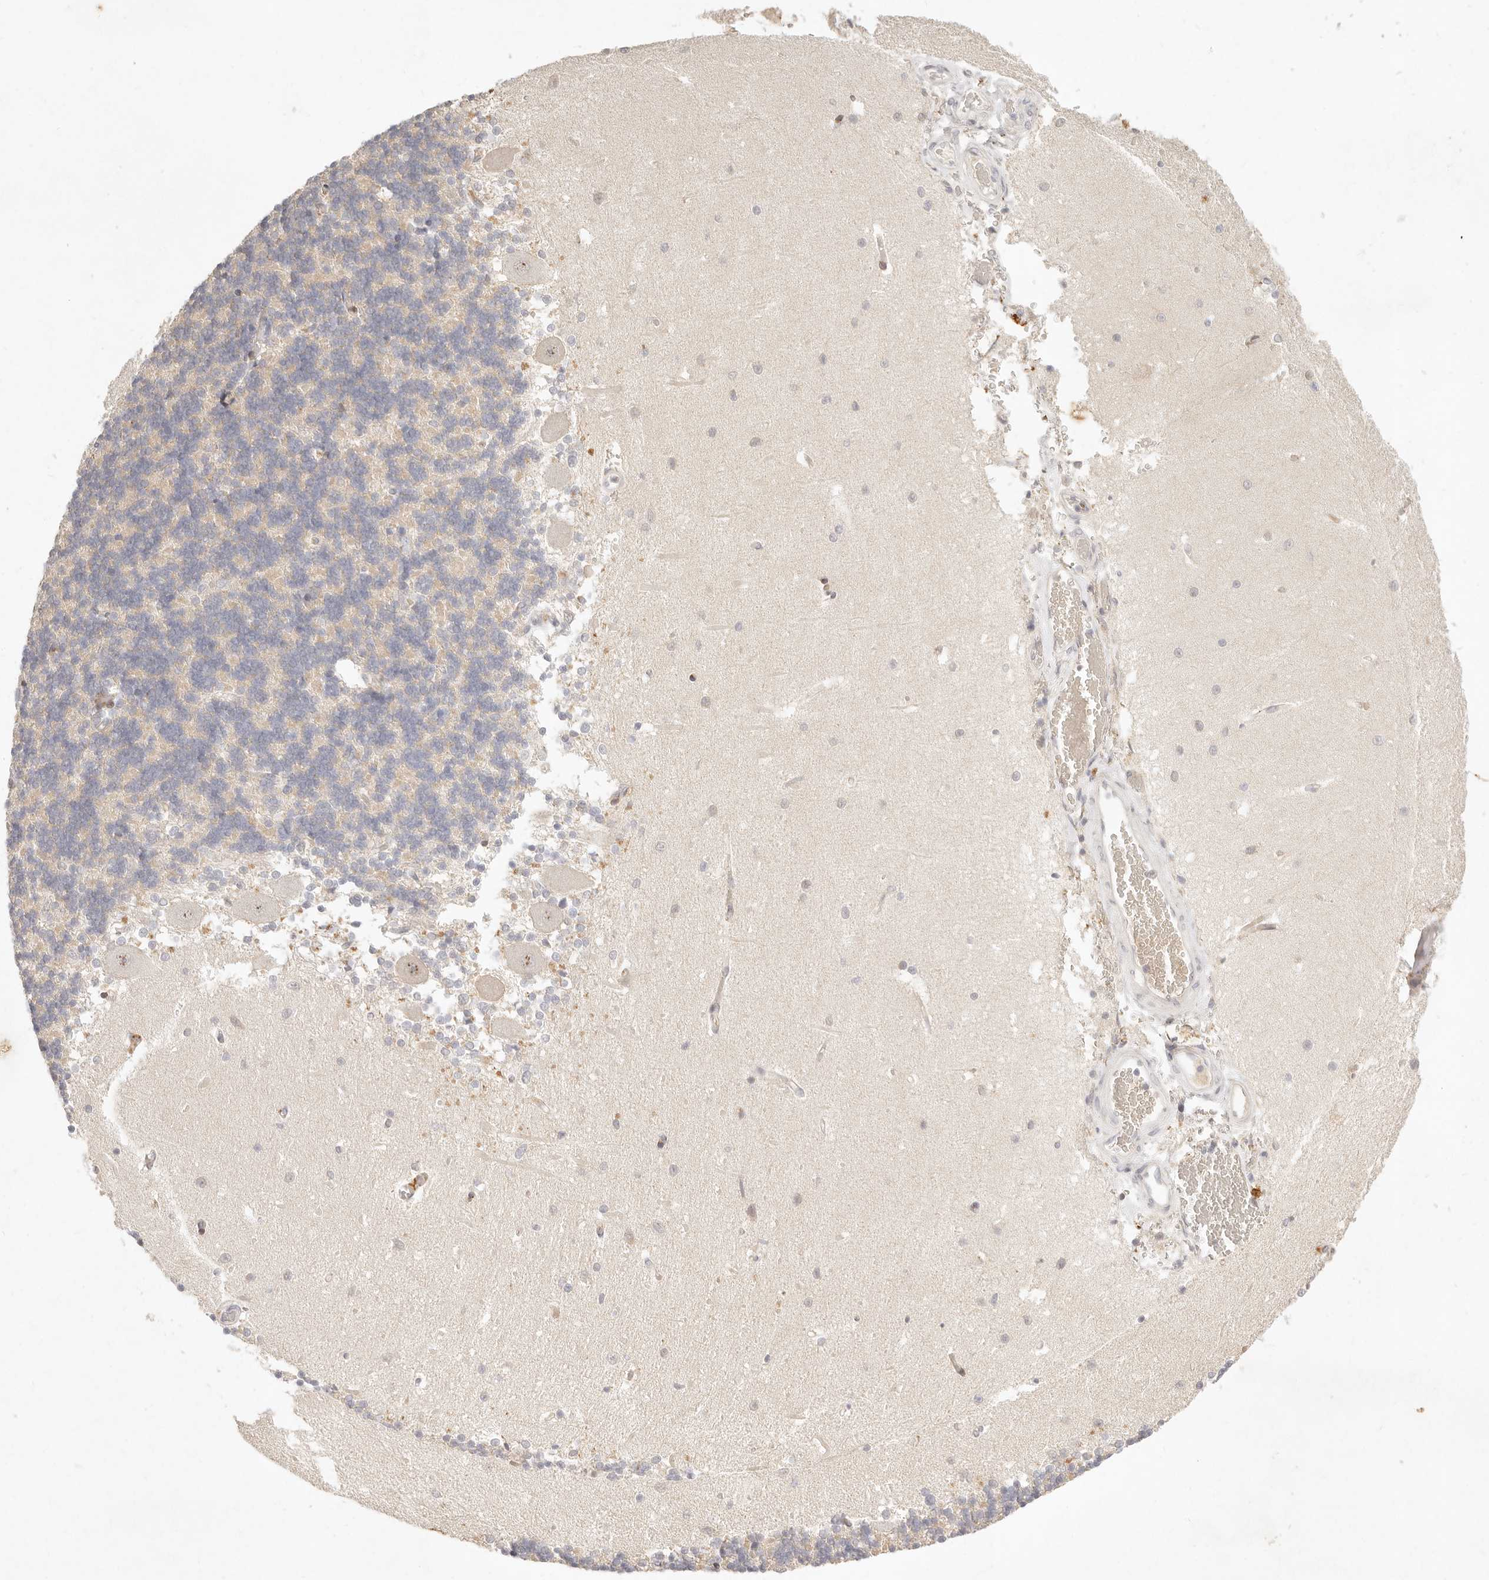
{"staining": {"intensity": "negative", "quantity": "none", "location": "none"}, "tissue": "cerebellum", "cell_type": "Cells in granular layer", "image_type": "normal", "snomed": [{"axis": "morphology", "description": "Normal tissue, NOS"}, {"axis": "topography", "description": "Cerebellum"}], "caption": "Cerebellum was stained to show a protein in brown. There is no significant expression in cells in granular layer. (DAB immunohistochemistry (IHC) visualized using brightfield microscopy, high magnification).", "gene": "C1orf127", "patient": {"sex": "male", "age": 37}}